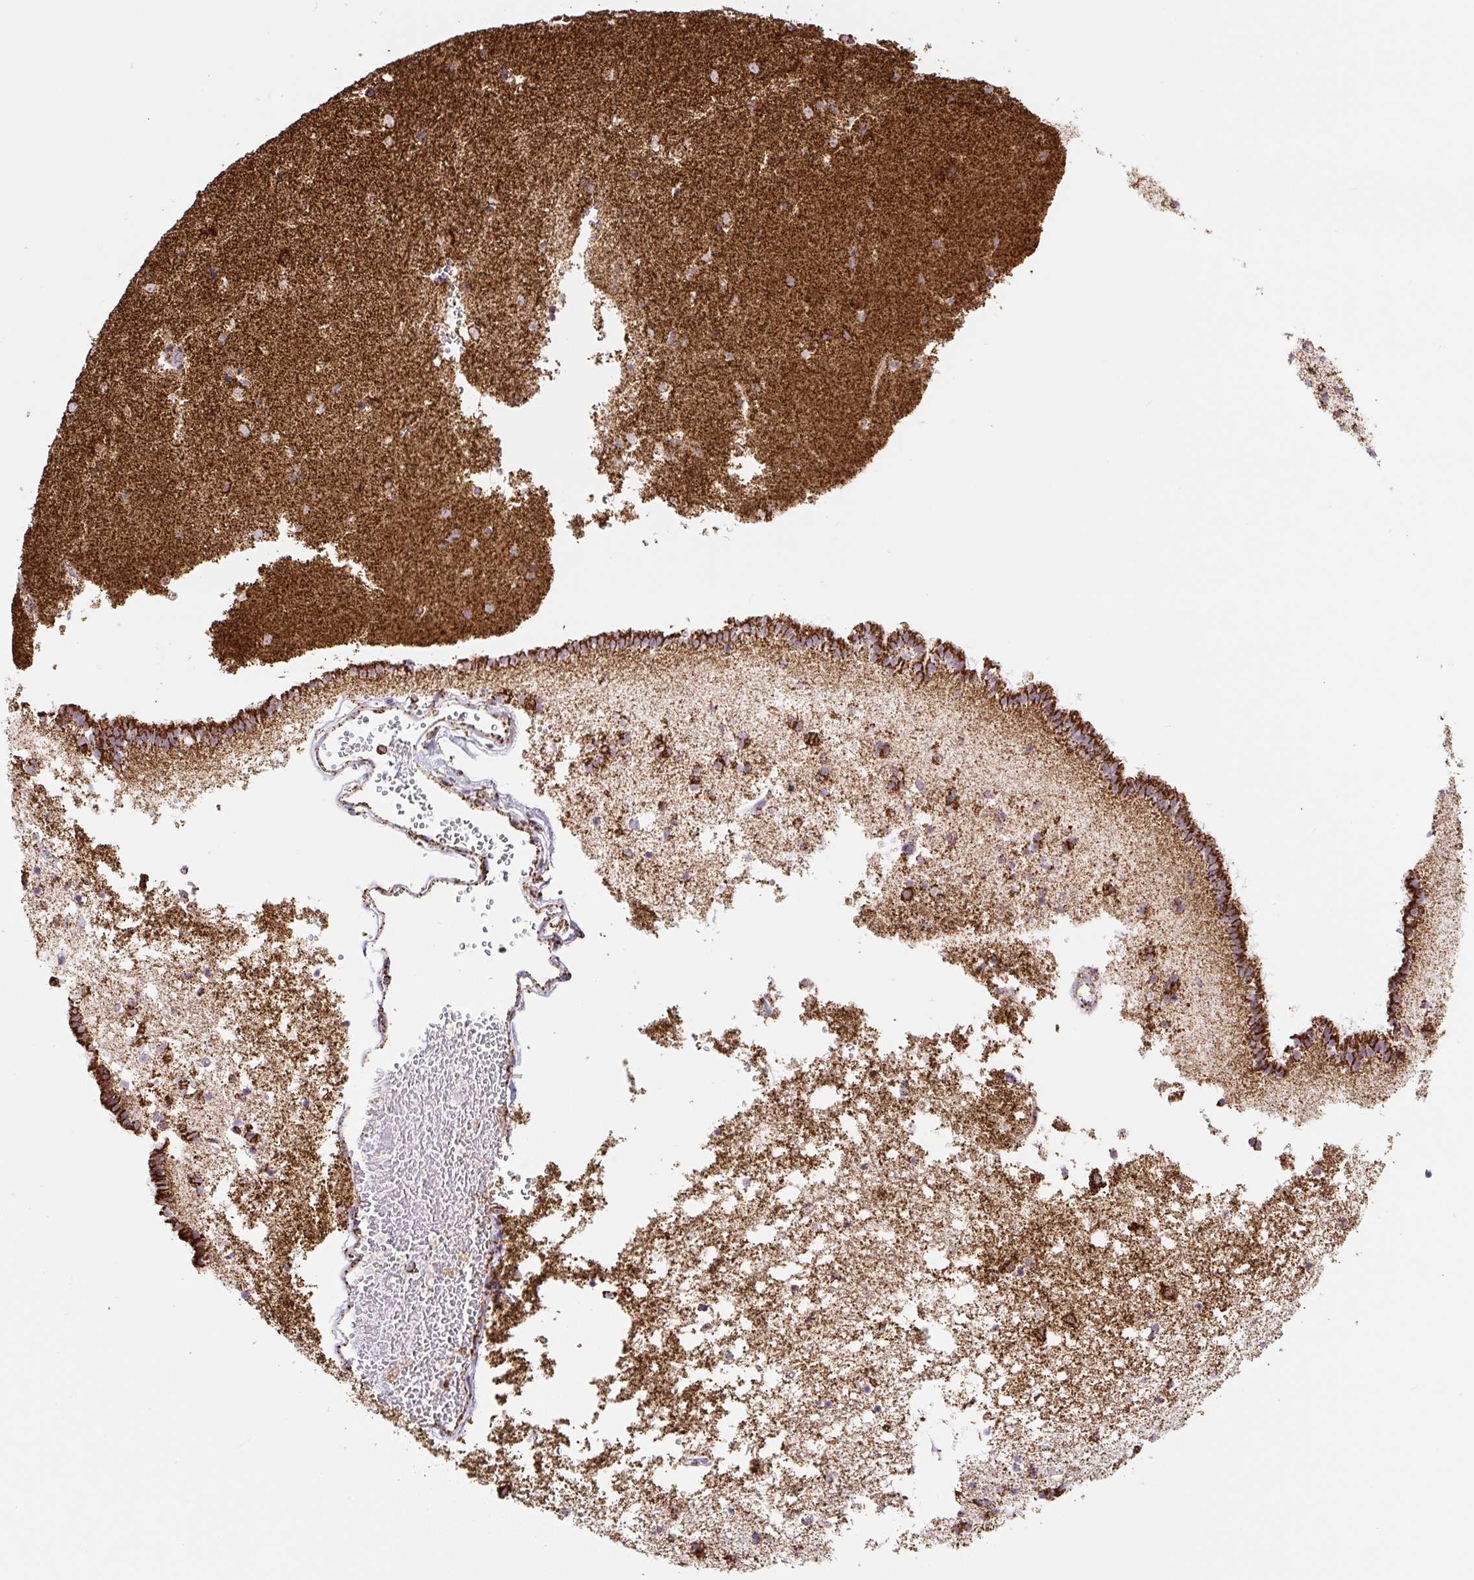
{"staining": {"intensity": "strong", "quantity": "25%-75%", "location": "cytoplasmic/membranous"}, "tissue": "caudate", "cell_type": "Glial cells", "image_type": "normal", "snomed": [{"axis": "morphology", "description": "Normal tissue, NOS"}, {"axis": "topography", "description": "Lateral ventricle wall"}], "caption": "Glial cells display high levels of strong cytoplasmic/membranous staining in about 25%-75% of cells in normal caudate. The protein is shown in brown color, while the nuclei are stained blue.", "gene": "ATP5F1A", "patient": {"sex": "male", "age": 58}}